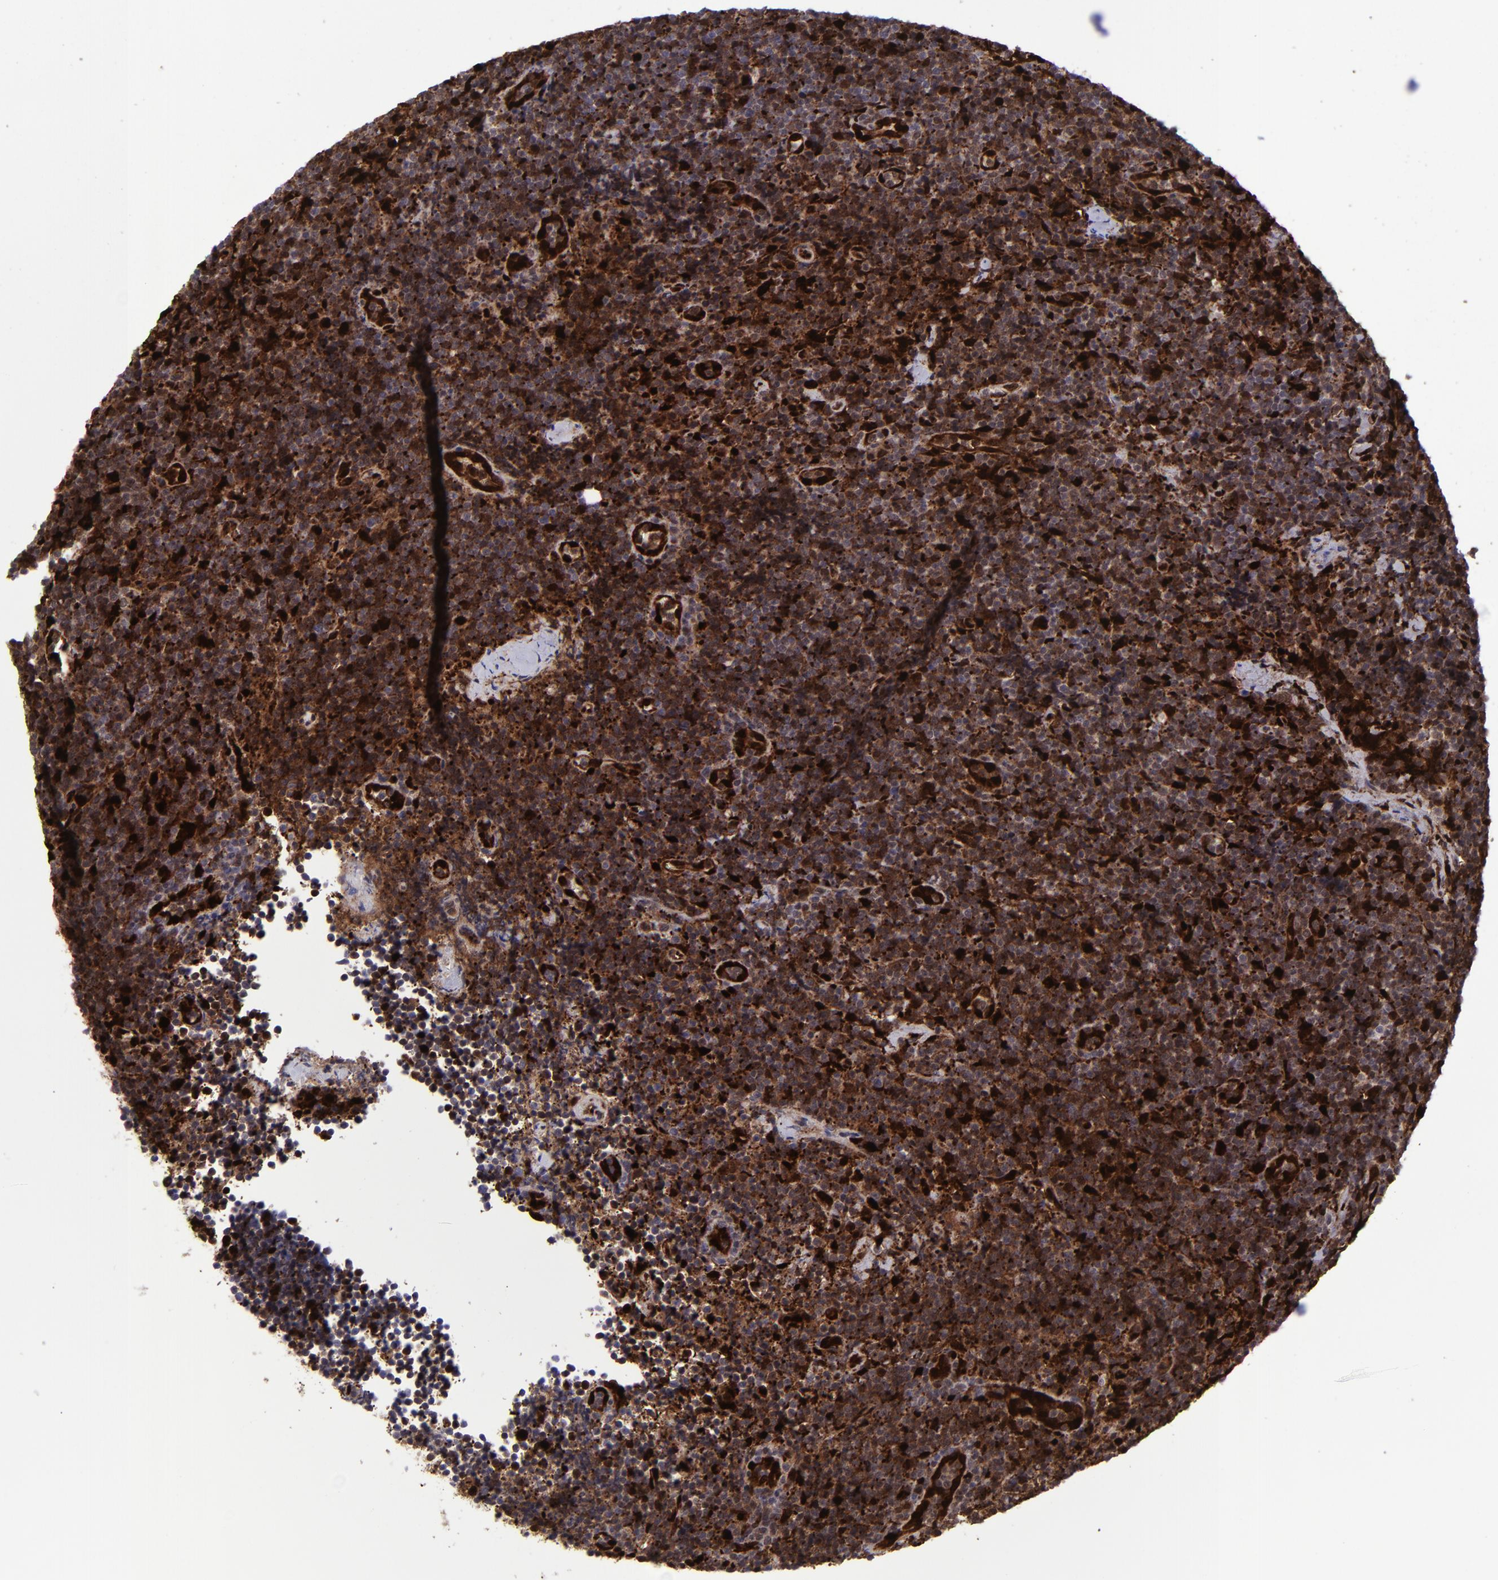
{"staining": {"intensity": "strong", "quantity": "25%-75%", "location": "cytoplasmic/membranous,nuclear"}, "tissue": "lymphoma", "cell_type": "Tumor cells", "image_type": "cancer", "snomed": [{"axis": "morphology", "description": "Malignant lymphoma, non-Hodgkin's type, High grade"}, {"axis": "topography", "description": "Lymph node"}], "caption": "DAB immunohistochemical staining of high-grade malignant lymphoma, non-Hodgkin's type displays strong cytoplasmic/membranous and nuclear protein expression in about 25%-75% of tumor cells. (brown staining indicates protein expression, while blue staining denotes nuclei).", "gene": "TYMP", "patient": {"sex": "female", "age": 58}}